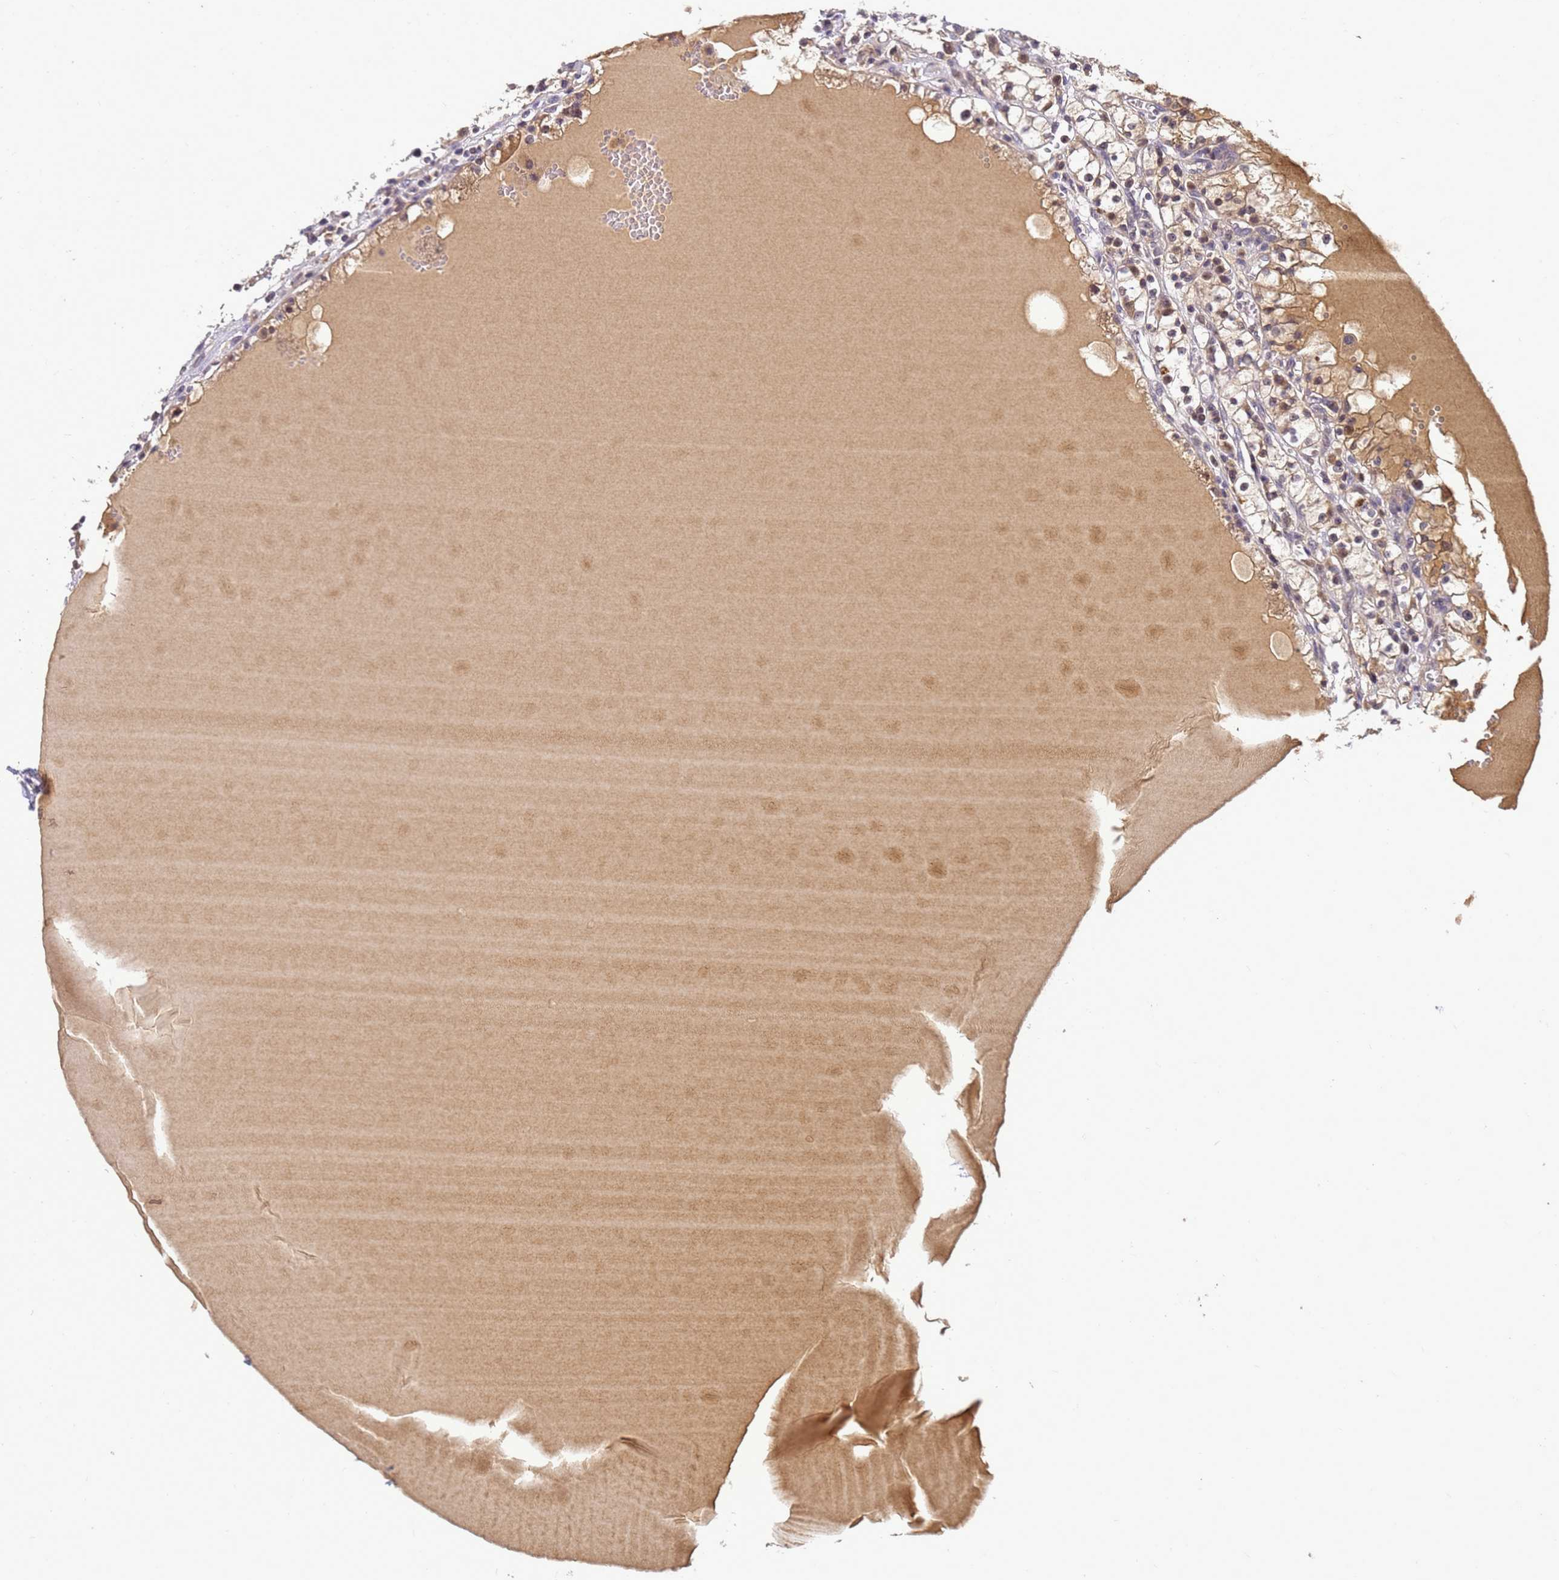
{"staining": {"intensity": "weak", "quantity": ">75%", "location": "cytoplasmic/membranous,nuclear"}, "tissue": "renal cancer", "cell_type": "Tumor cells", "image_type": "cancer", "snomed": [{"axis": "morphology", "description": "Adenocarcinoma, NOS"}, {"axis": "topography", "description": "Kidney"}], "caption": "This photomicrograph displays immunohistochemistry staining of renal cancer (adenocarcinoma), with low weak cytoplasmic/membranous and nuclear staining in about >75% of tumor cells.", "gene": "TMEM74B", "patient": {"sex": "male", "age": 56}}